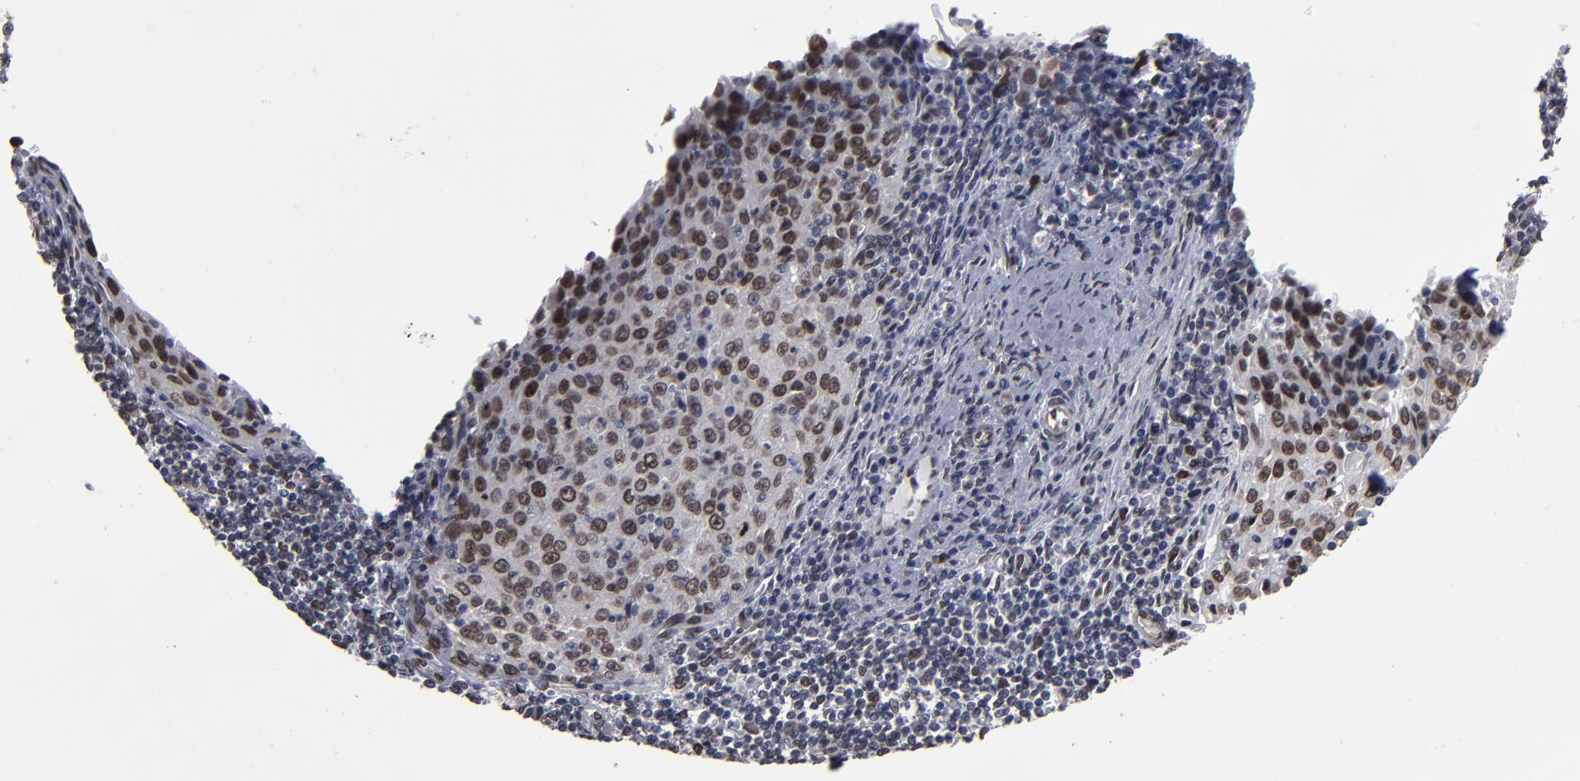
{"staining": {"intensity": "weak", "quantity": "25%-75%", "location": "nuclear"}, "tissue": "cervical cancer", "cell_type": "Tumor cells", "image_type": "cancer", "snomed": [{"axis": "morphology", "description": "Squamous cell carcinoma, NOS"}, {"axis": "topography", "description": "Cervix"}], "caption": "Immunohistochemical staining of cervical cancer exhibits low levels of weak nuclear expression in about 25%-75% of tumor cells.", "gene": "BAZ1A", "patient": {"sex": "female", "age": 27}}